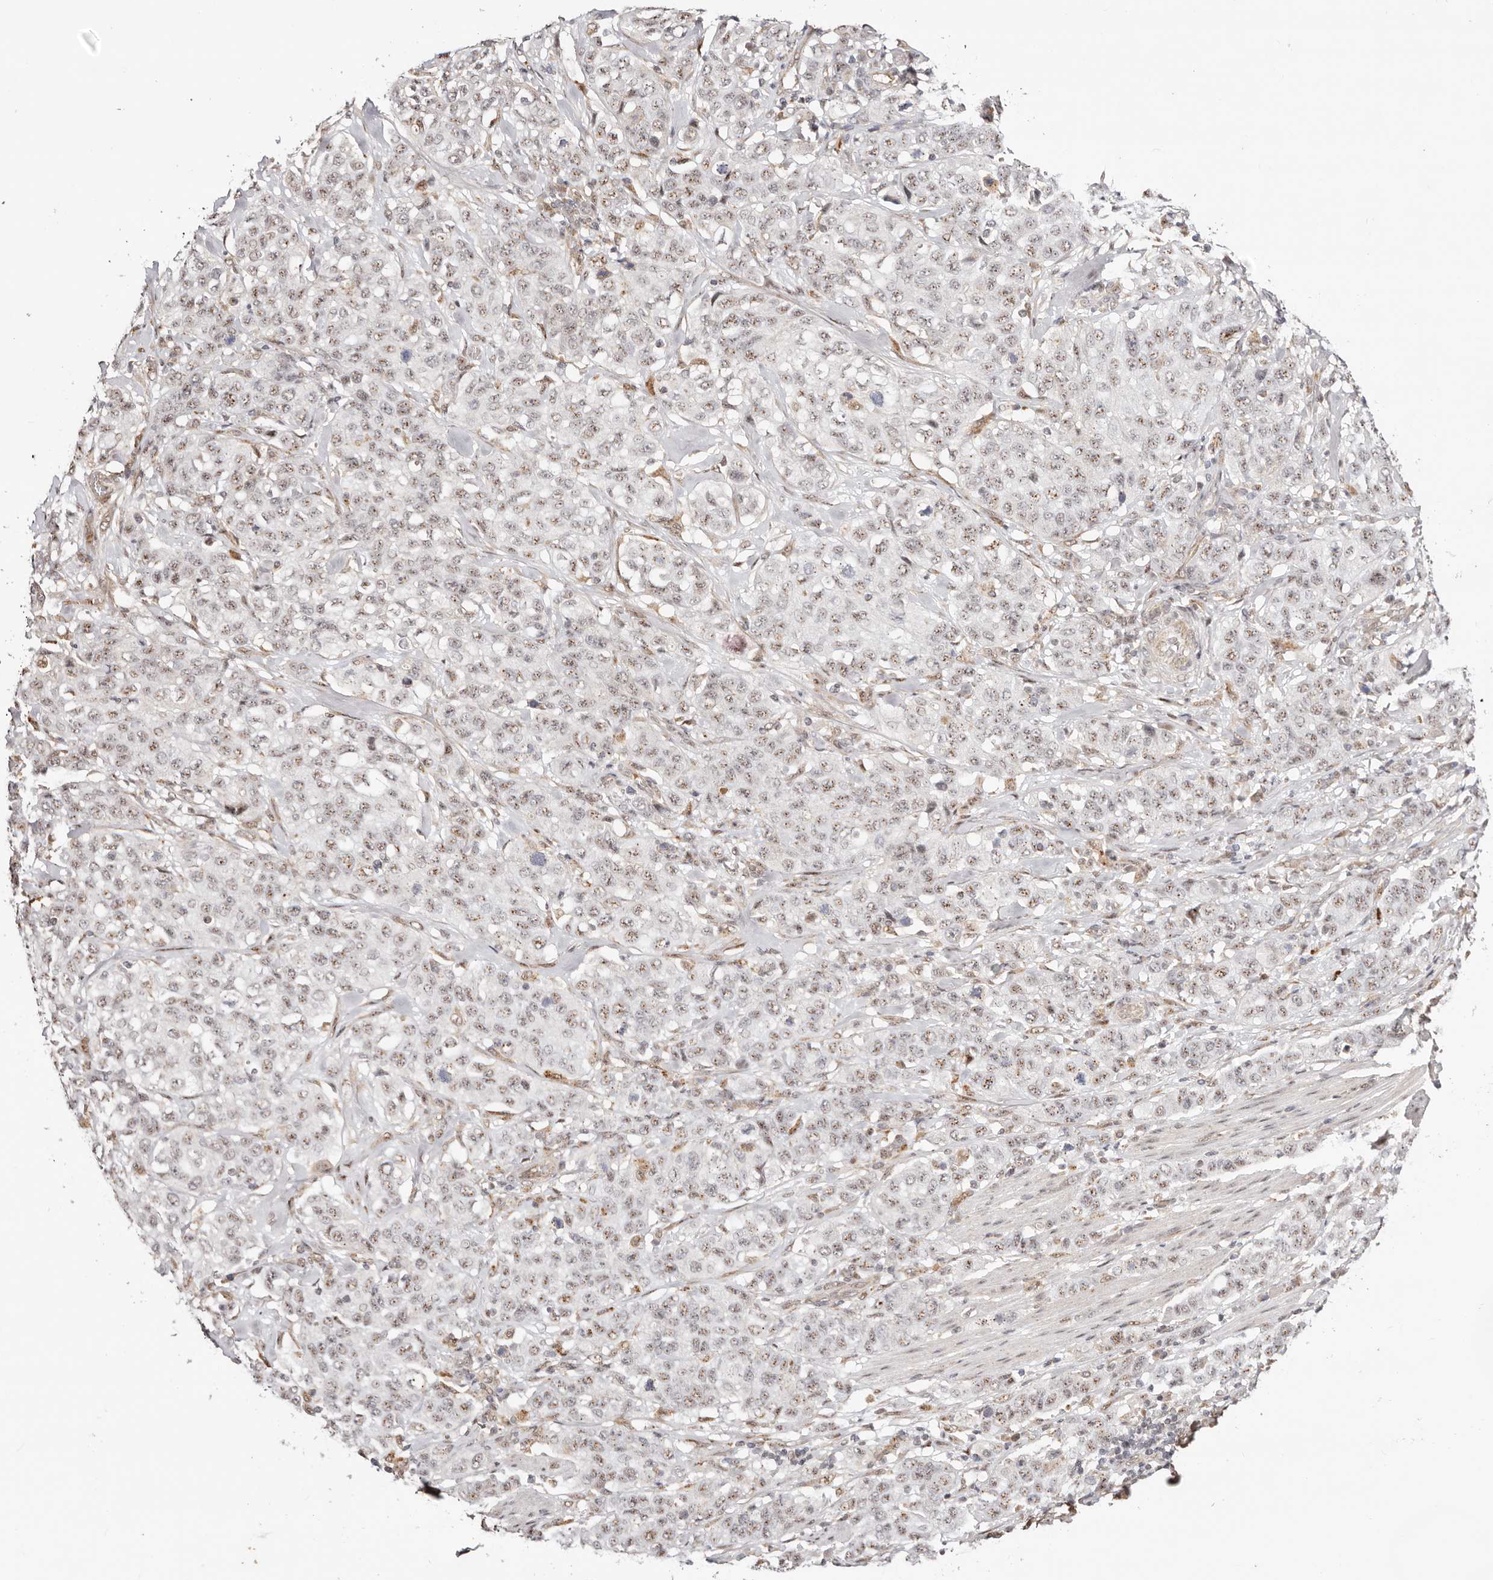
{"staining": {"intensity": "weak", "quantity": ">75%", "location": "nuclear"}, "tissue": "stomach cancer", "cell_type": "Tumor cells", "image_type": "cancer", "snomed": [{"axis": "morphology", "description": "Adenocarcinoma, NOS"}, {"axis": "topography", "description": "Stomach"}], "caption": "An immunohistochemistry histopathology image of tumor tissue is shown. Protein staining in brown shows weak nuclear positivity in stomach cancer (adenocarcinoma) within tumor cells.", "gene": "WRN", "patient": {"sex": "male", "age": 48}}